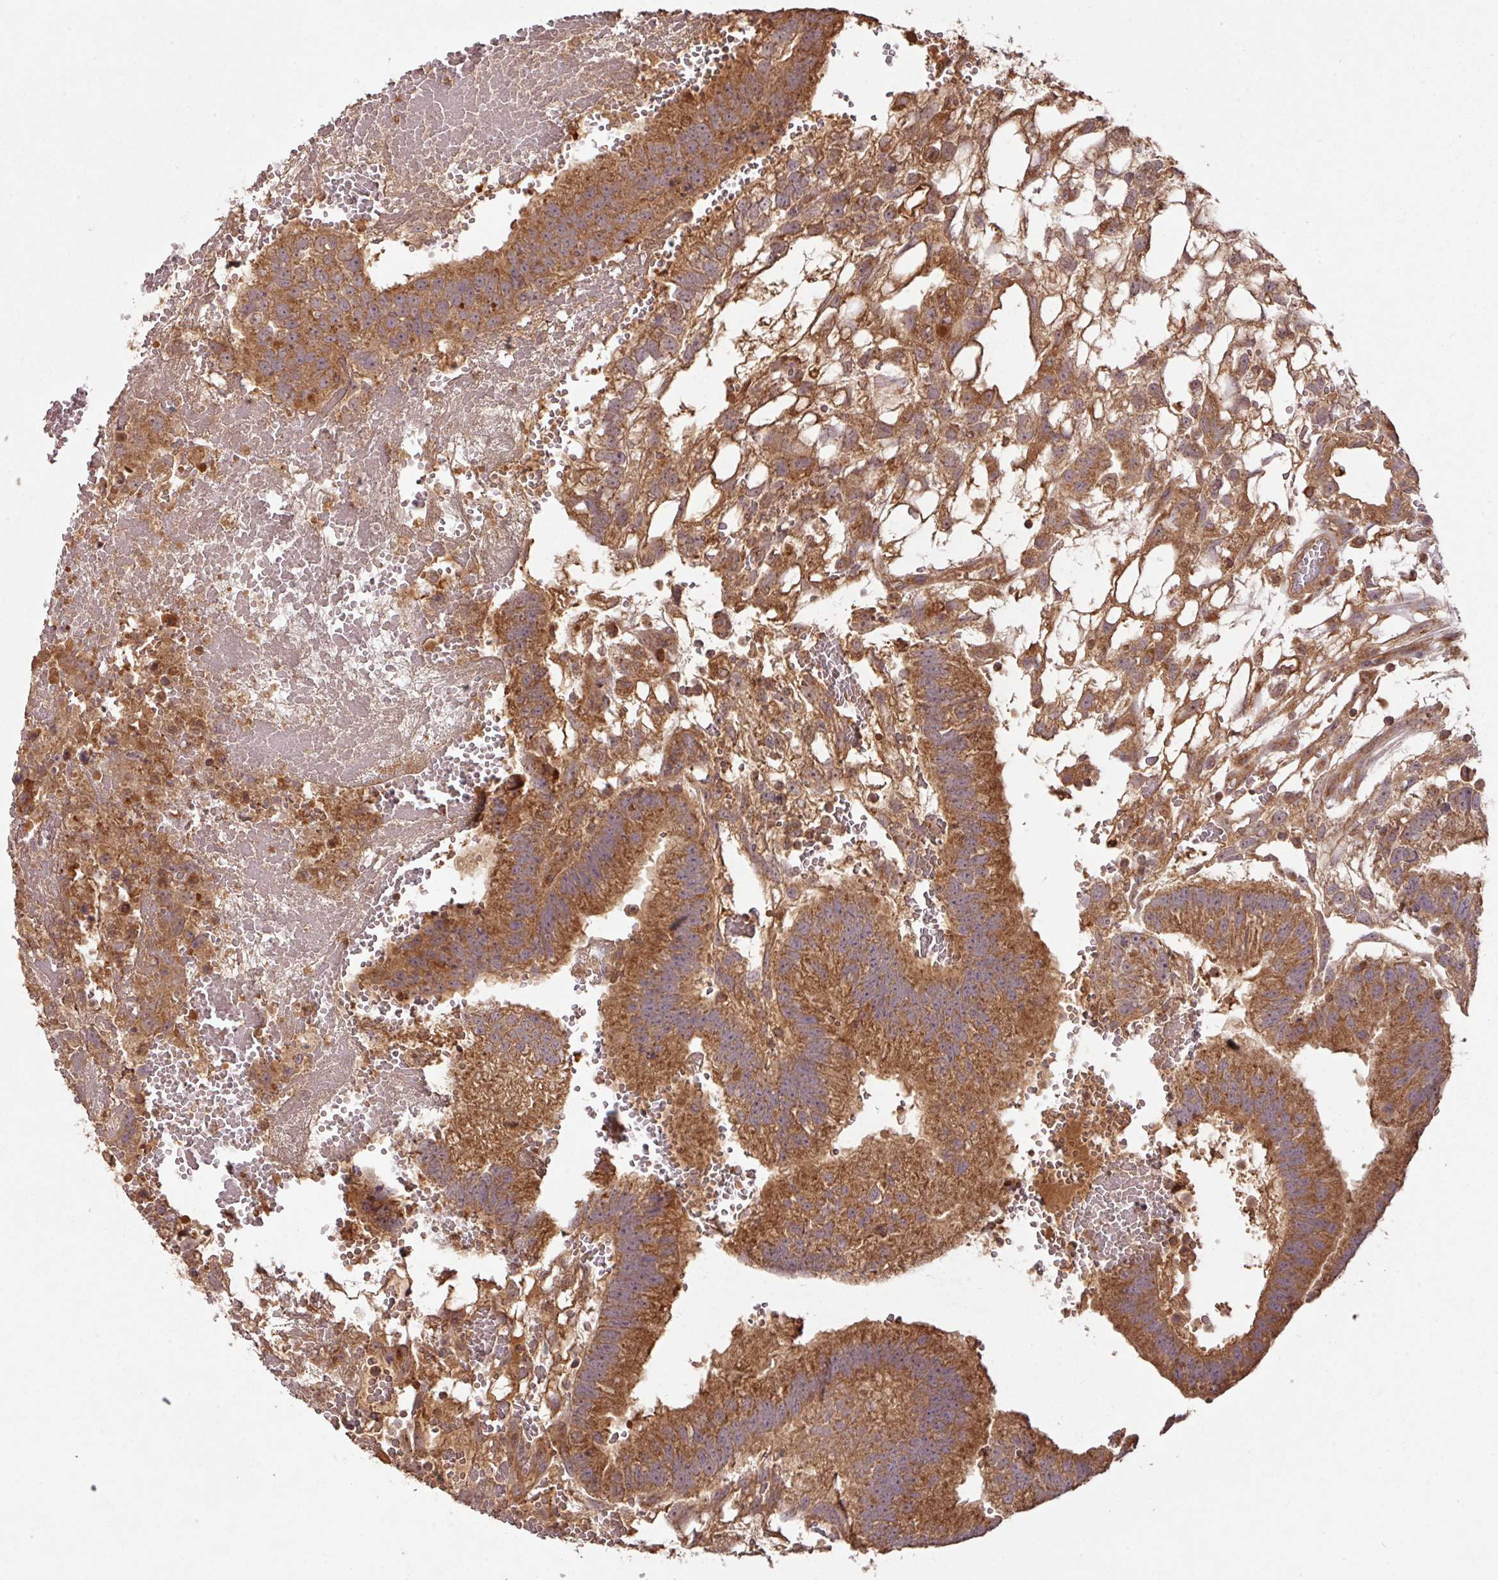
{"staining": {"intensity": "strong", "quantity": ">75%", "location": "cytoplasmic/membranous"}, "tissue": "testis cancer", "cell_type": "Tumor cells", "image_type": "cancer", "snomed": [{"axis": "morphology", "description": "Normal tissue, NOS"}, {"axis": "morphology", "description": "Carcinoma, Embryonal, NOS"}, {"axis": "topography", "description": "Testis"}], "caption": "Tumor cells exhibit strong cytoplasmic/membranous expression in about >75% of cells in embryonal carcinoma (testis).", "gene": "MRRF", "patient": {"sex": "male", "age": 32}}